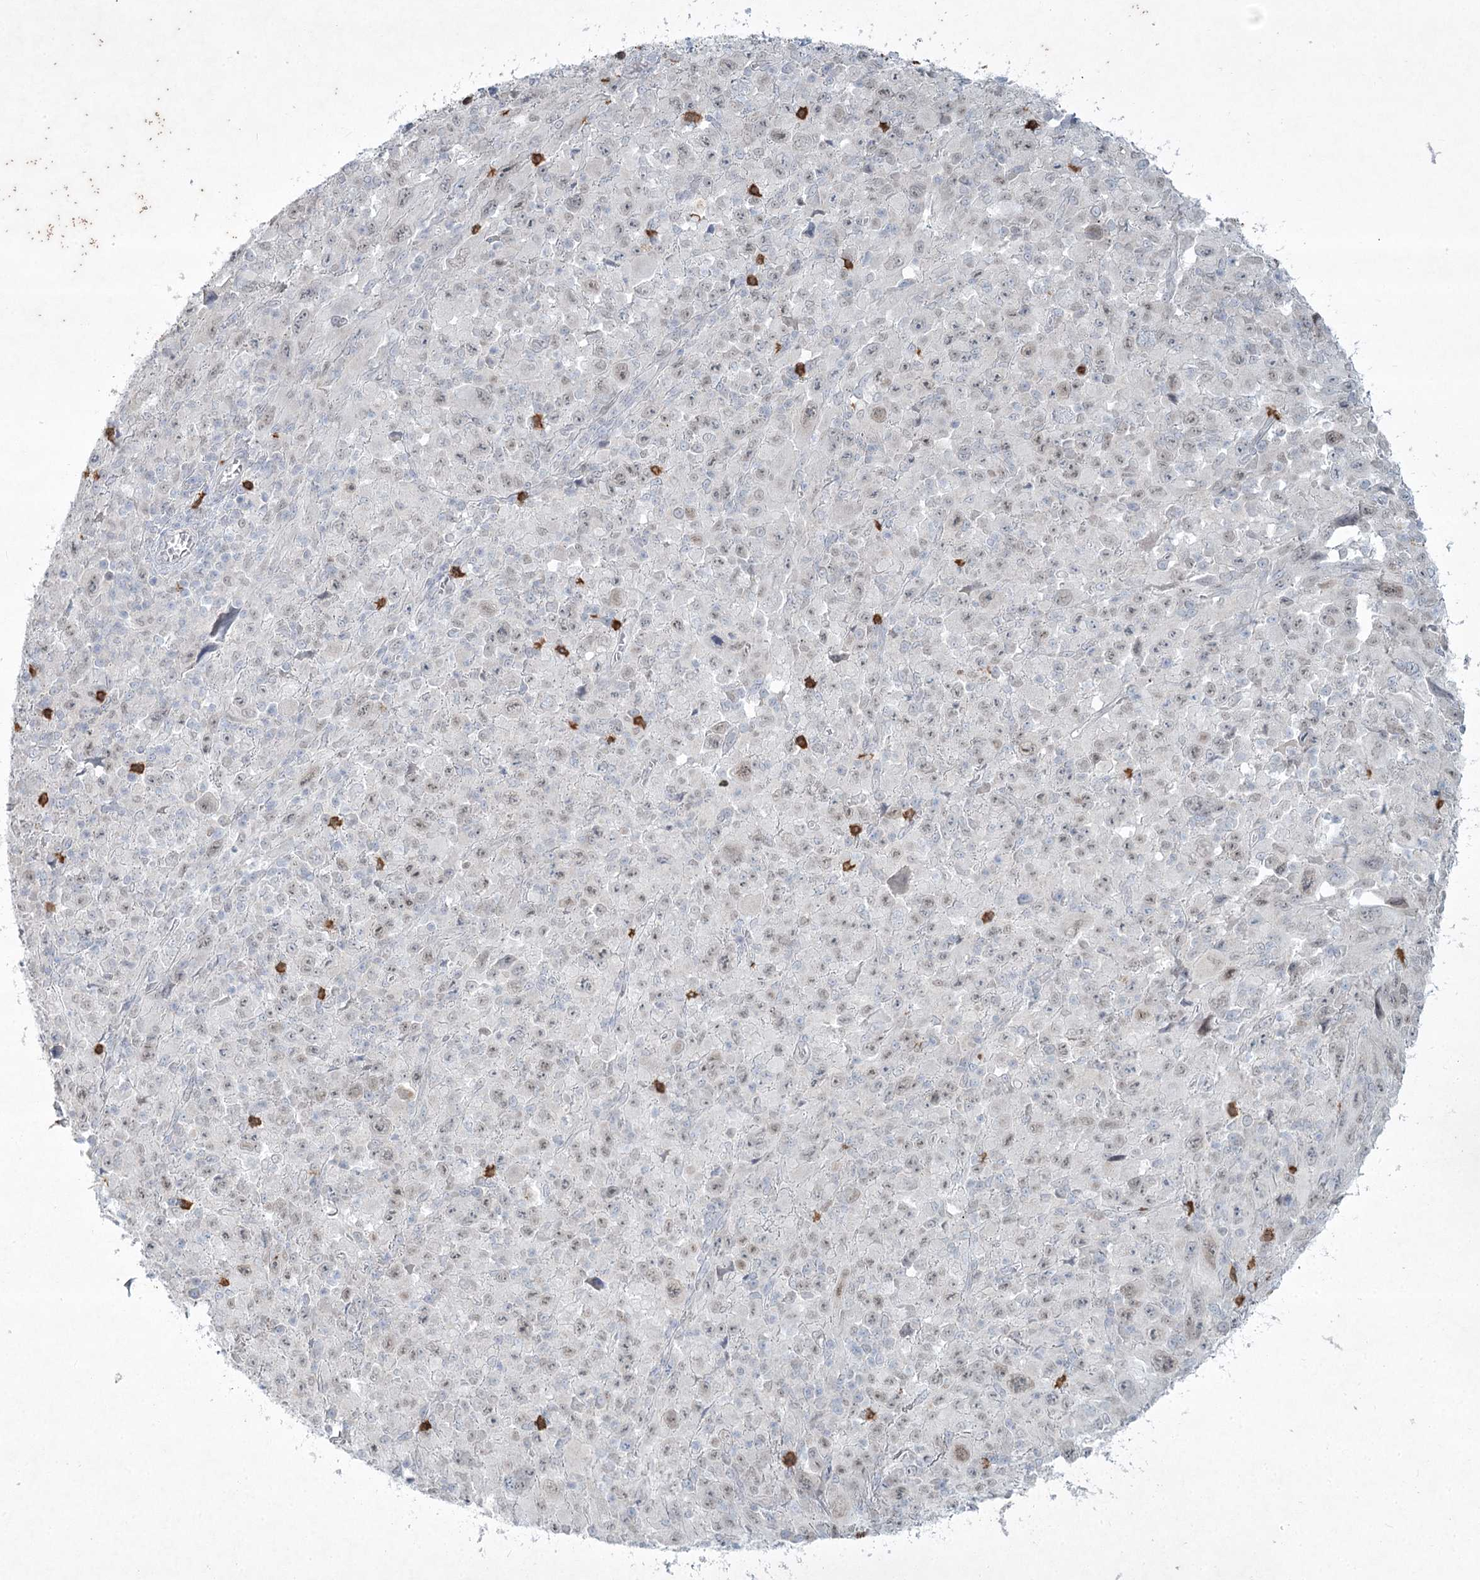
{"staining": {"intensity": "negative", "quantity": "none", "location": "none"}, "tissue": "melanoma", "cell_type": "Tumor cells", "image_type": "cancer", "snomed": [{"axis": "morphology", "description": "Malignant melanoma, Metastatic site"}, {"axis": "topography", "description": "Skin"}], "caption": "The immunohistochemistry photomicrograph has no significant staining in tumor cells of melanoma tissue.", "gene": "ABITRAM", "patient": {"sex": "female", "age": 56}}